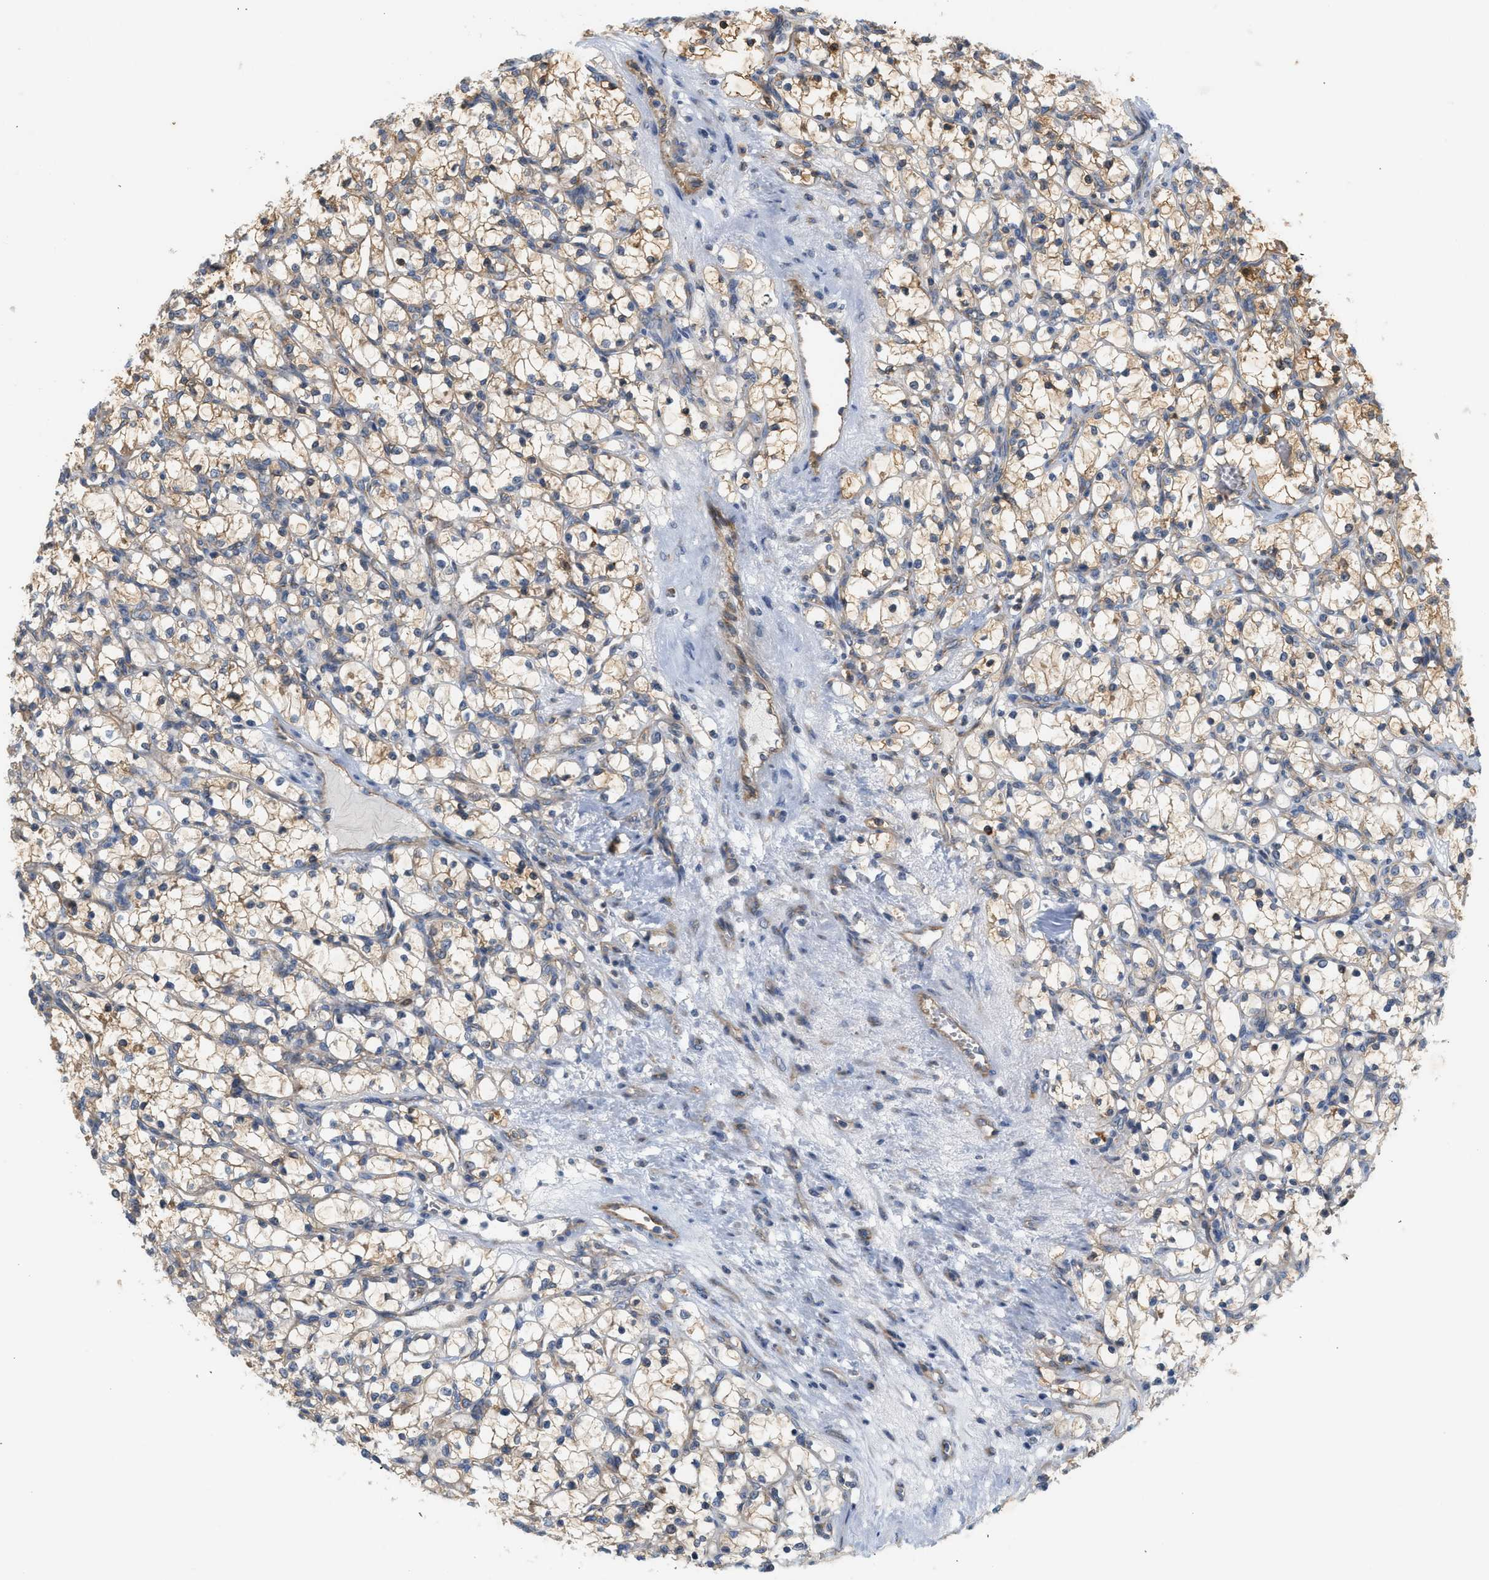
{"staining": {"intensity": "weak", "quantity": ">75%", "location": "cytoplasmic/membranous"}, "tissue": "renal cancer", "cell_type": "Tumor cells", "image_type": "cancer", "snomed": [{"axis": "morphology", "description": "Adenocarcinoma, NOS"}, {"axis": "topography", "description": "Kidney"}], "caption": "This micrograph displays immunohistochemistry staining of human renal adenocarcinoma, with low weak cytoplasmic/membranous expression in about >75% of tumor cells.", "gene": "CTXN1", "patient": {"sex": "female", "age": 69}}